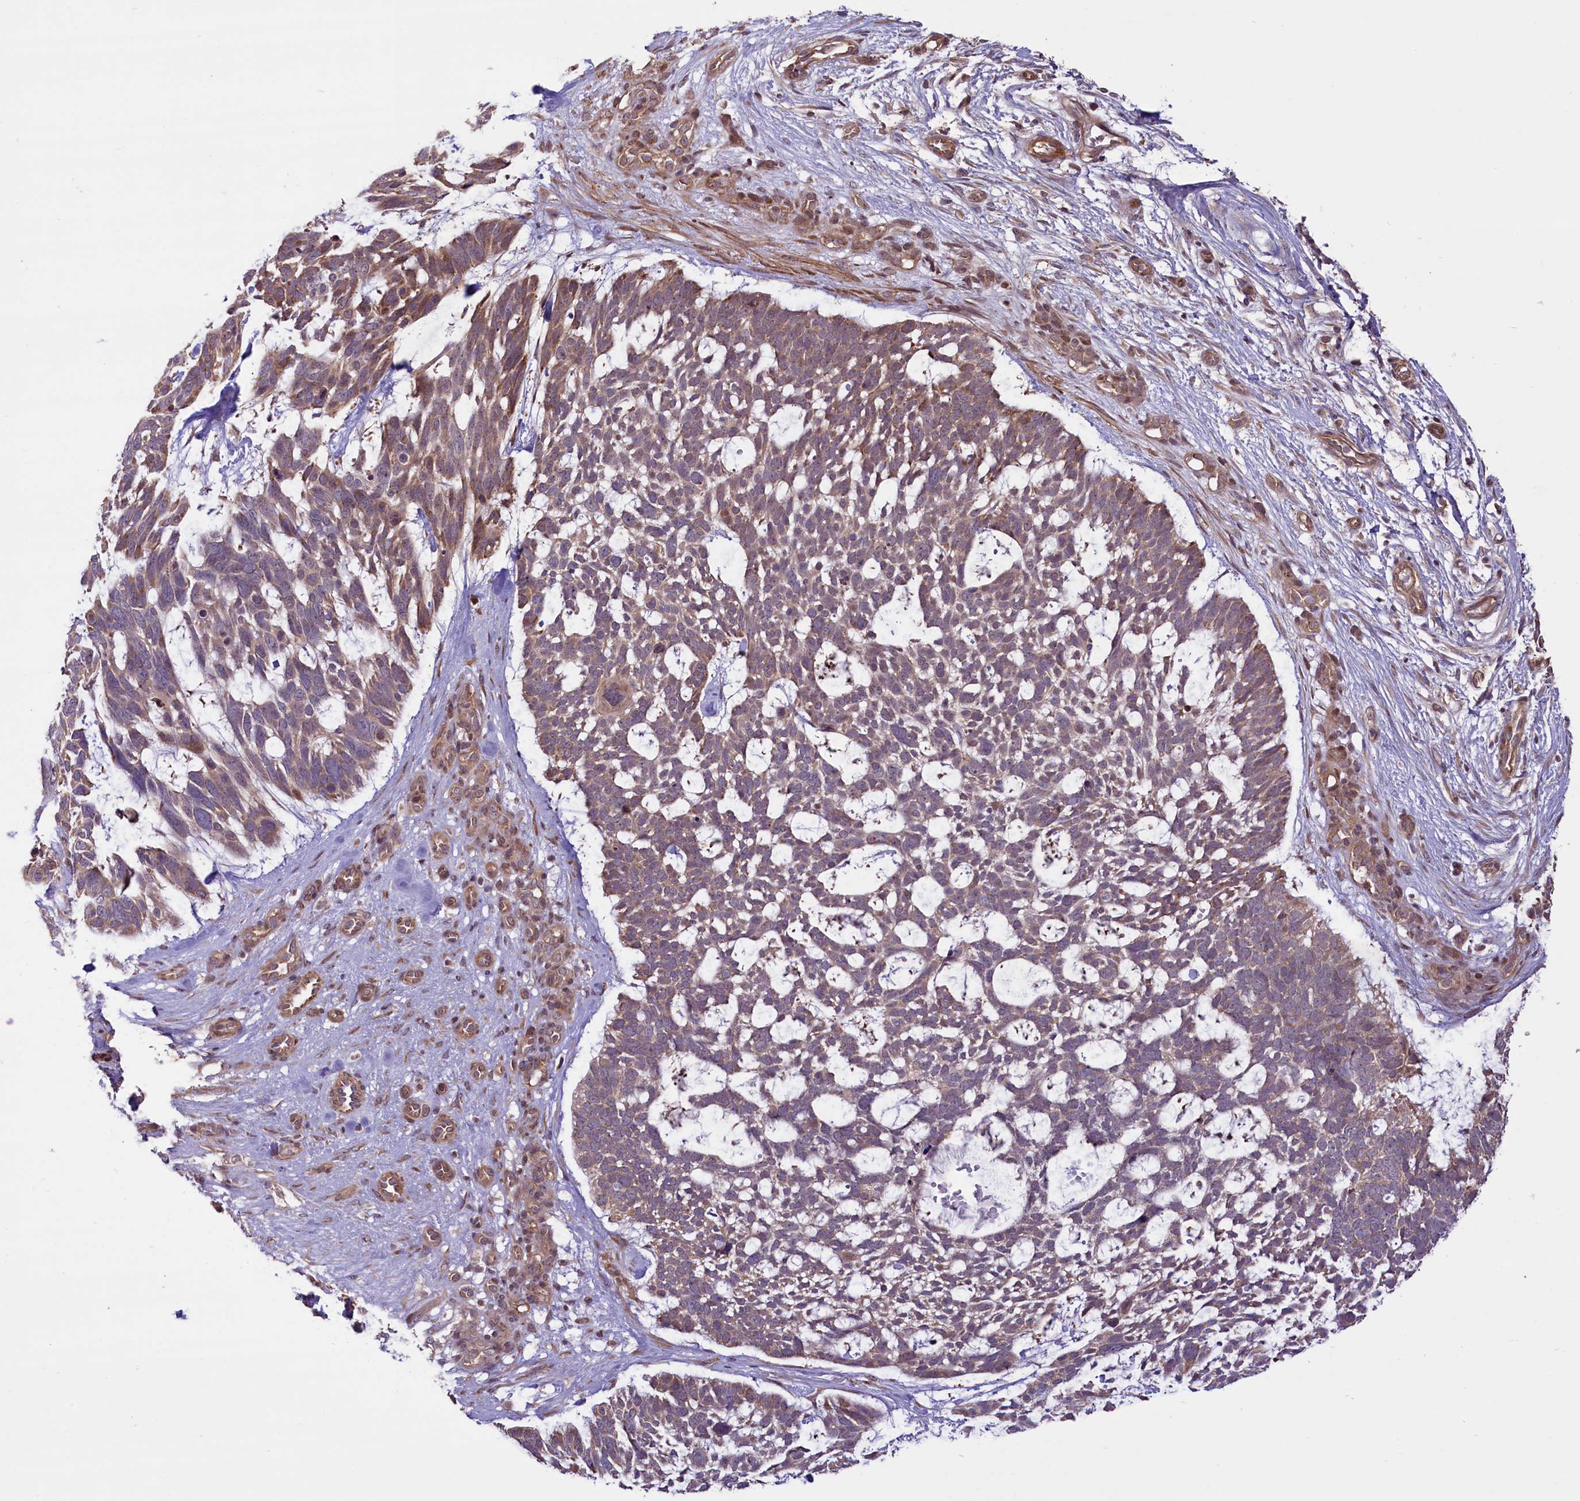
{"staining": {"intensity": "weak", "quantity": ">75%", "location": "cytoplasmic/membranous"}, "tissue": "skin cancer", "cell_type": "Tumor cells", "image_type": "cancer", "snomed": [{"axis": "morphology", "description": "Basal cell carcinoma"}, {"axis": "topography", "description": "Skin"}], "caption": "A brown stain highlights weak cytoplasmic/membranous positivity of a protein in human skin basal cell carcinoma tumor cells.", "gene": "HDAC5", "patient": {"sex": "male", "age": 88}}